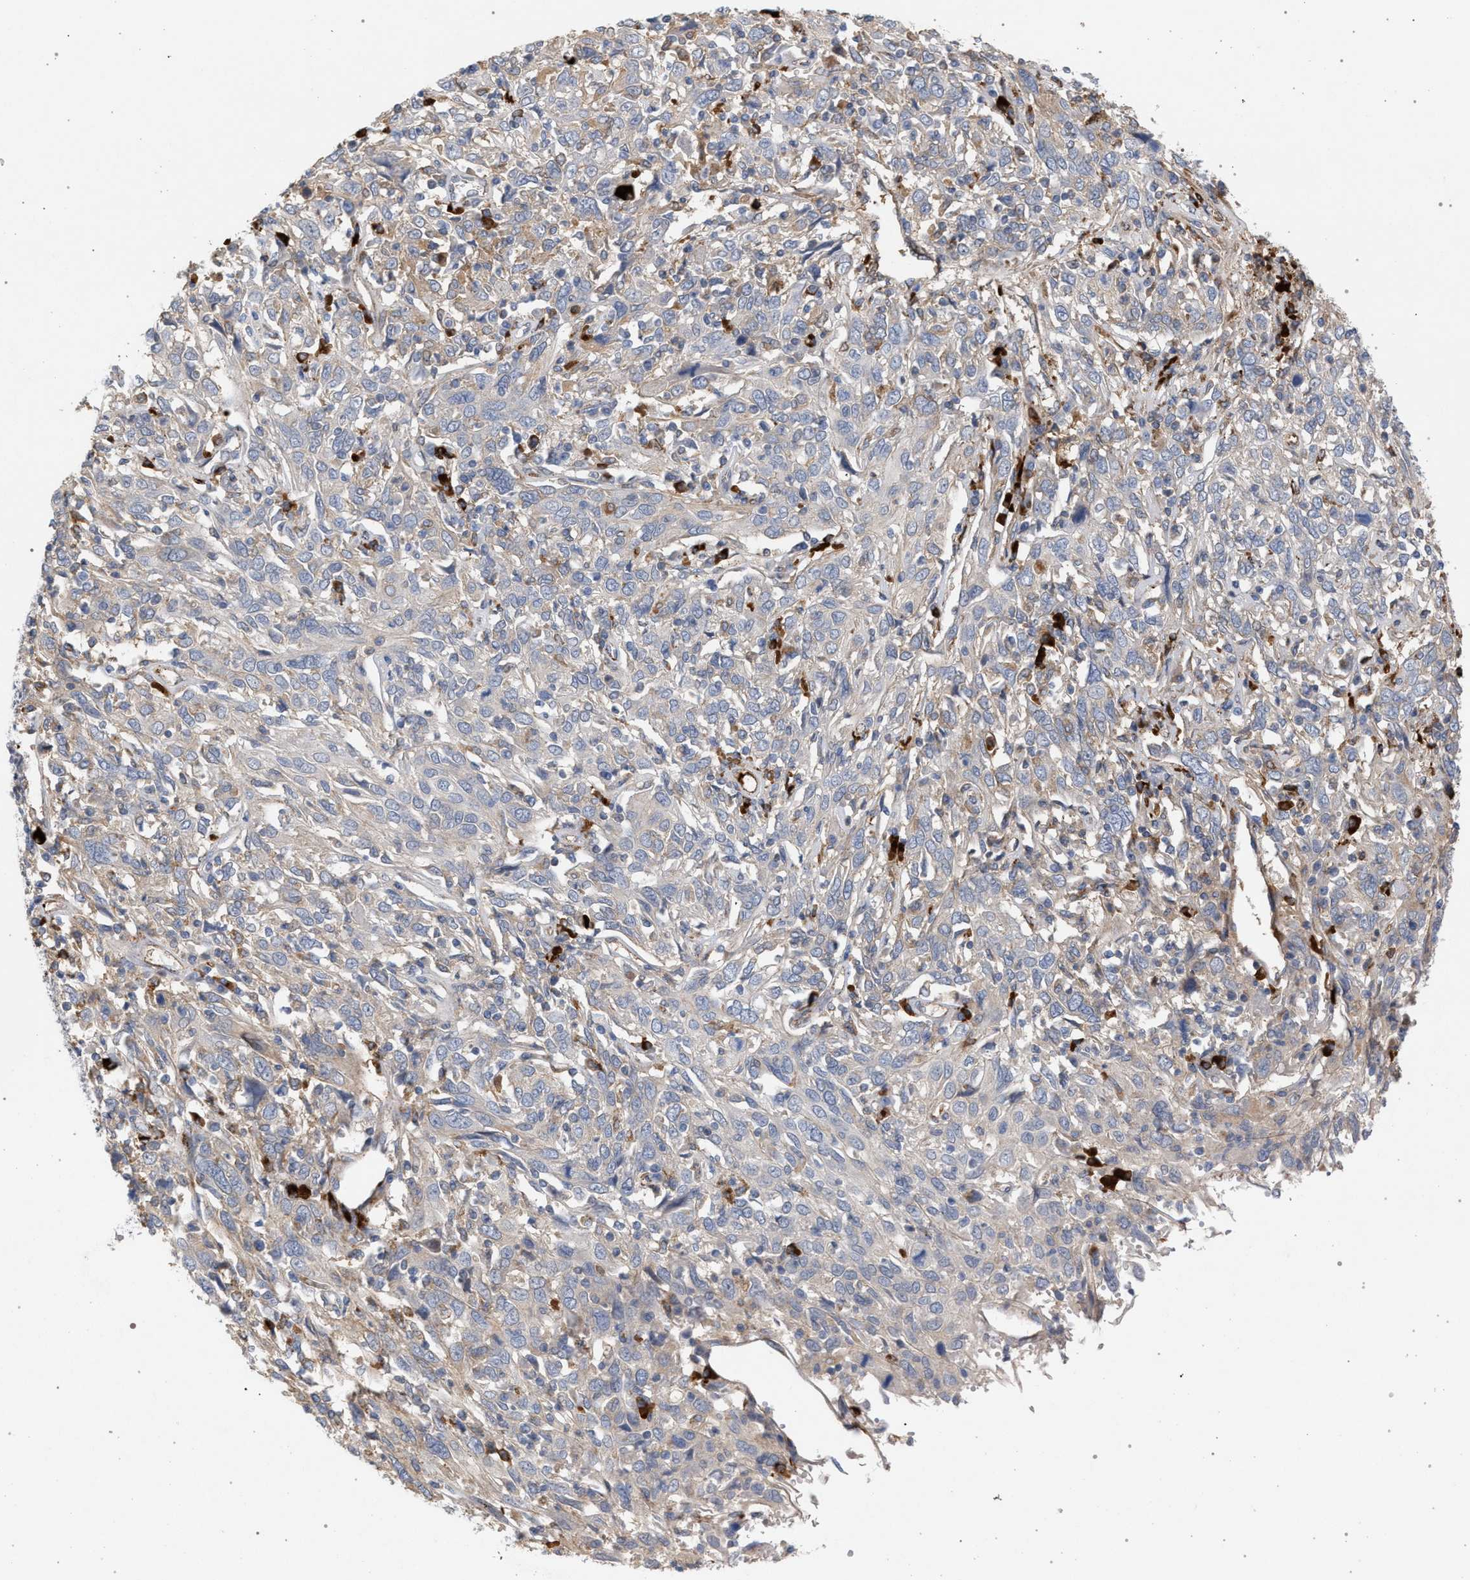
{"staining": {"intensity": "weak", "quantity": "<25%", "location": "cytoplasmic/membranous"}, "tissue": "cervical cancer", "cell_type": "Tumor cells", "image_type": "cancer", "snomed": [{"axis": "morphology", "description": "Squamous cell carcinoma, NOS"}, {"axis": "topography", "description": "Cervix"}], "caption": "A high-resolution micrograph shows immunohistochemistry staining of cervical squamous cell carcinoma, which reveals no significant expression in tumor cells. (Brightfield microscopy of DAB immunohistochemistry at high magnification).", "gene": "MAMDC2", "patient": {"sex": "female", "age": 46}}